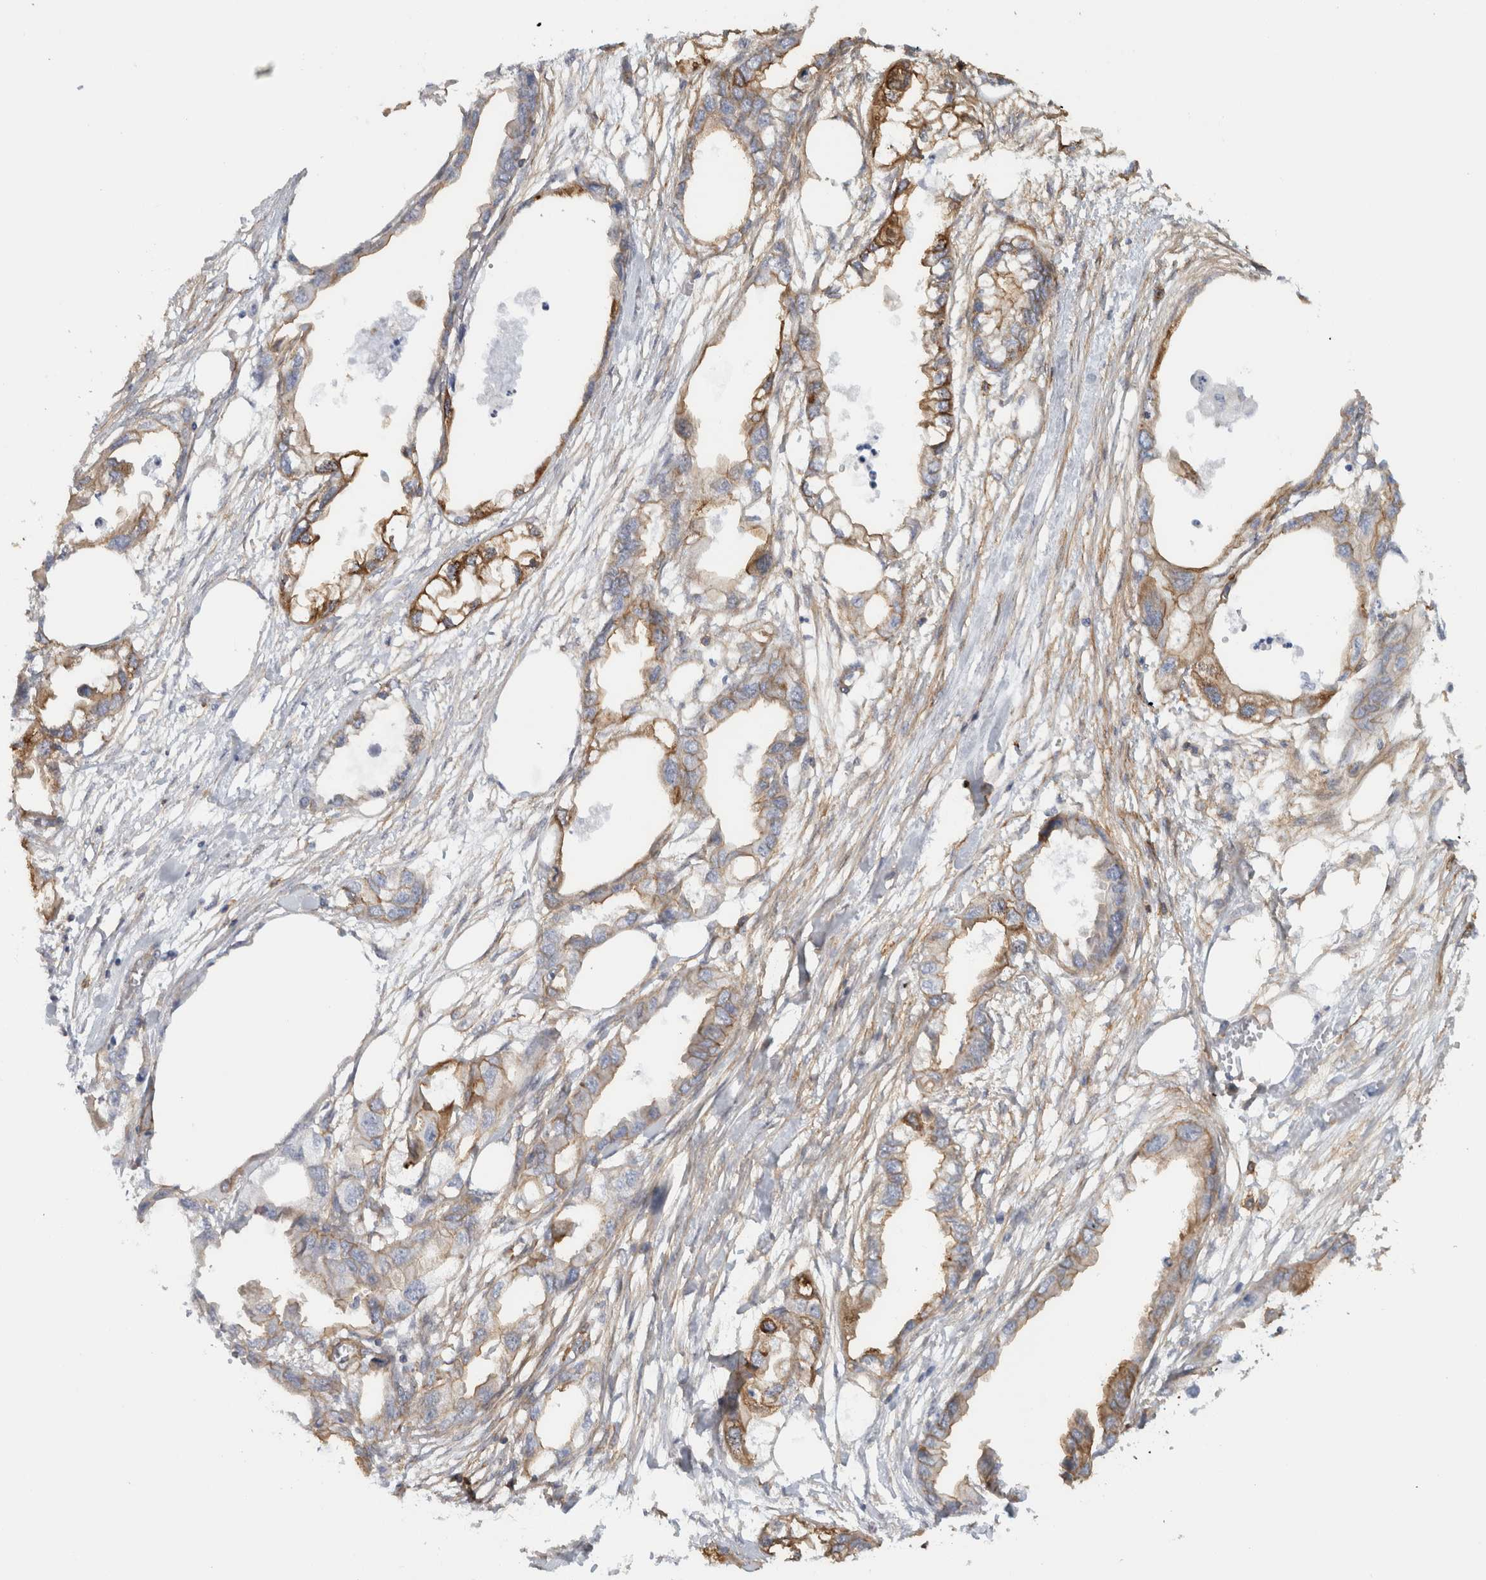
{"staining": {"intensity": "strong", "quantity": "25%-75%", "location": "cytoplasmic/membranous"}, "tissue": "endometrial cancer", "cell_type": "Tumor cells", "image_type": "cancer", "snomed": [{"axis": "morphology", "description": "Adenocarcinoma, NOS"}, {"axis": "morphology", "description": "Adenocarcinoma, metastatic, NOS"}, {"axis": "topography", "description": "Adipose tissue"}, {"axis": "topography", "description": "Endometrium"}], "caption": "Immunohistochemistry of endometrial cancer (metastatic adenocarcinoma) demonstrates high levels of strong cytoplasmic/membranous expression in about 25%-75% of tumor cells. (brown staining indicates protein expression, while blue staining denotes nuclei).", "gene": "AHNAK", "patient": {"sex": "female", "age": 67}}